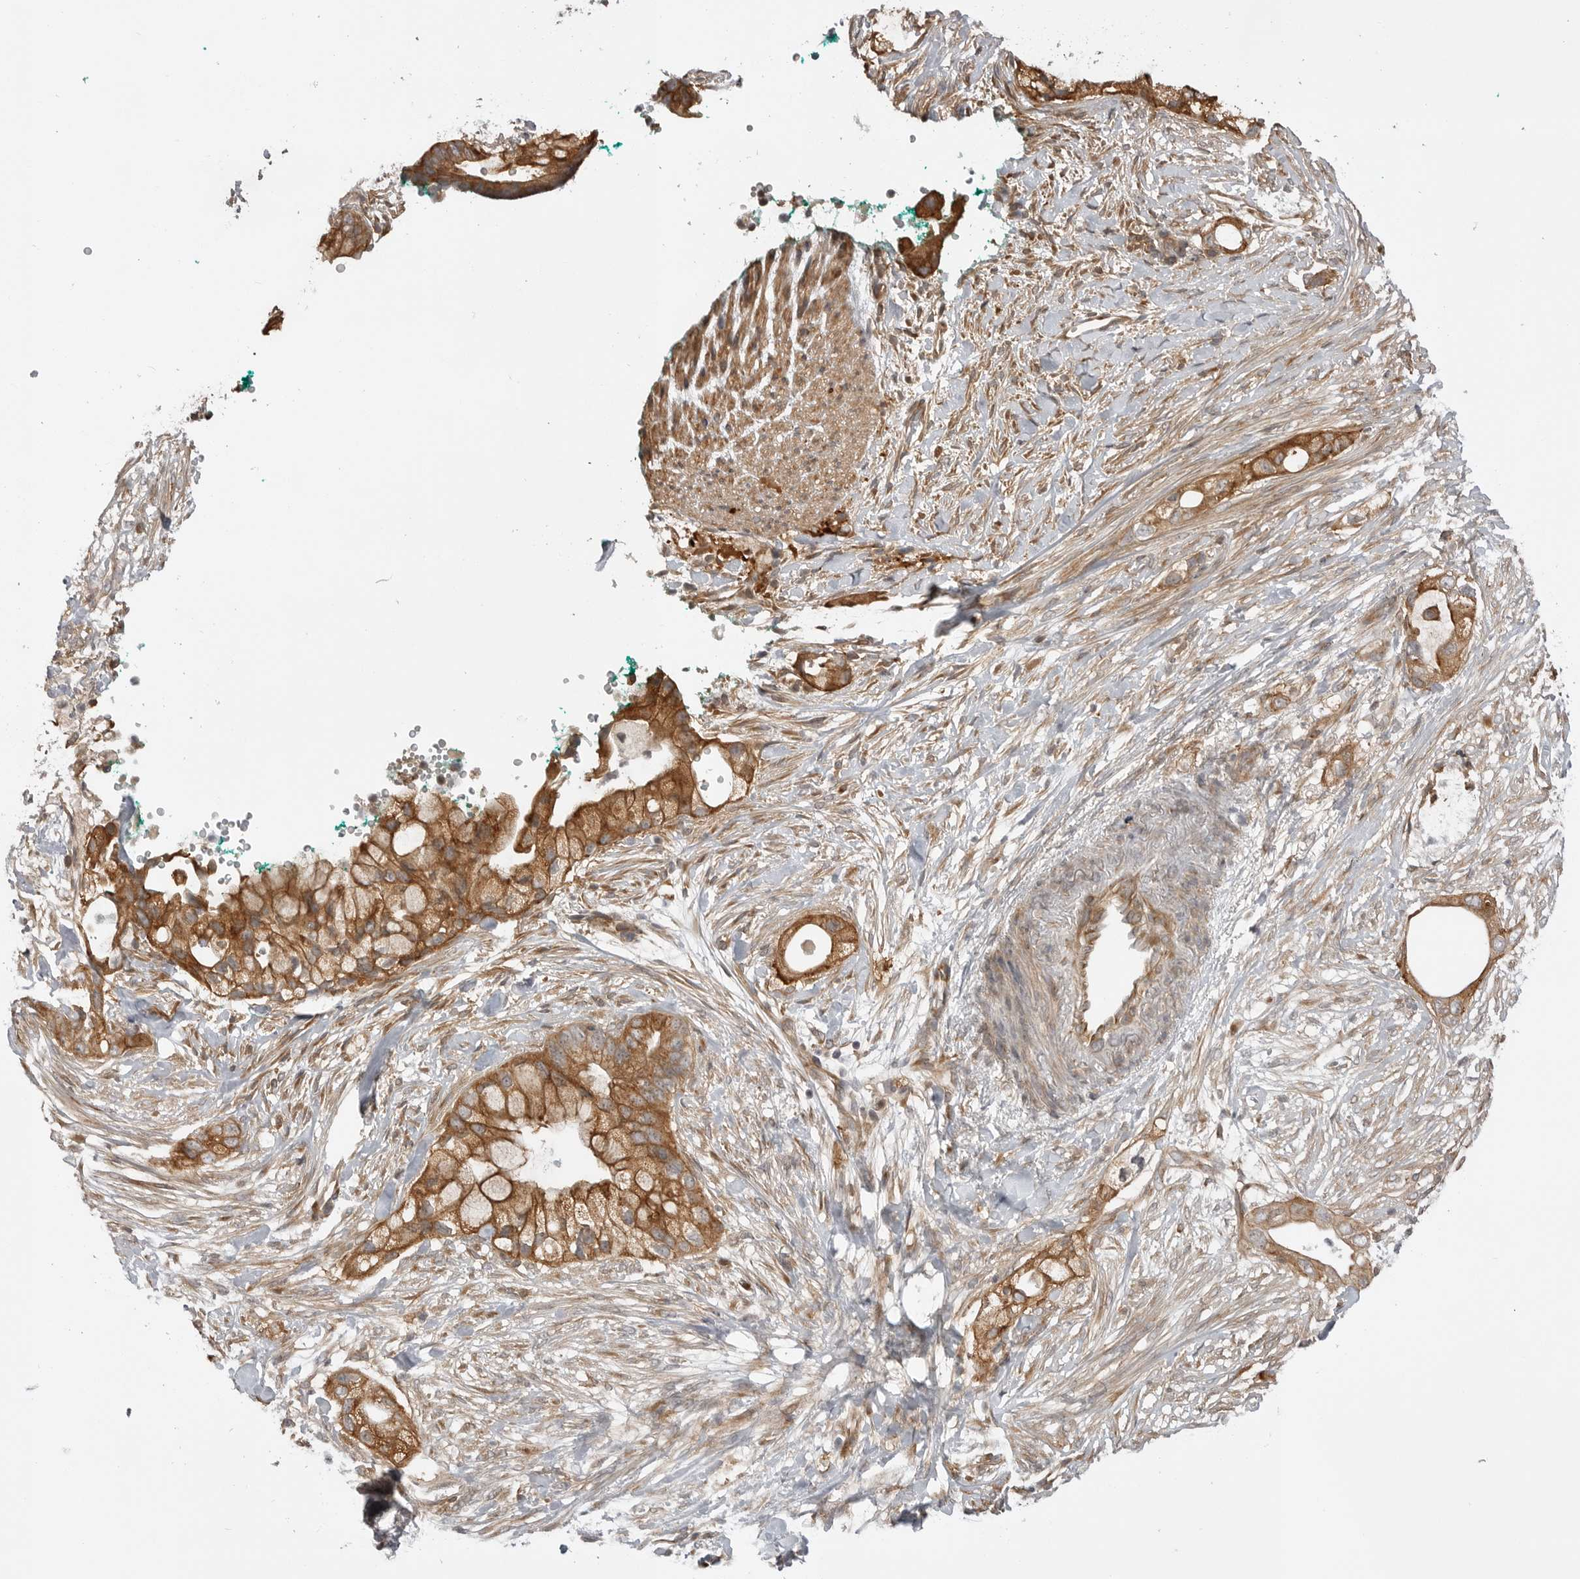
{"staining": {"intensity": "moderate", "quantity": ">75%", "location": "cytoplasmic/membranous"}, "tissue": "pancreatic cancer", "cell_type": "Tumor cells", "image_type": "cancer", "snomed": [{"axis": "morphology", "description": "Adenocarcinoma, NOS"}, {"axis": "topography", "description": "Pancreas"}], "caption": "A brown stain shows moderate cytoplasmic/membranous staining of a protein in pancreatic cancer tumor cells.", "gene": "LRRC45", "patient": {"sex": "male", "age": 53}}